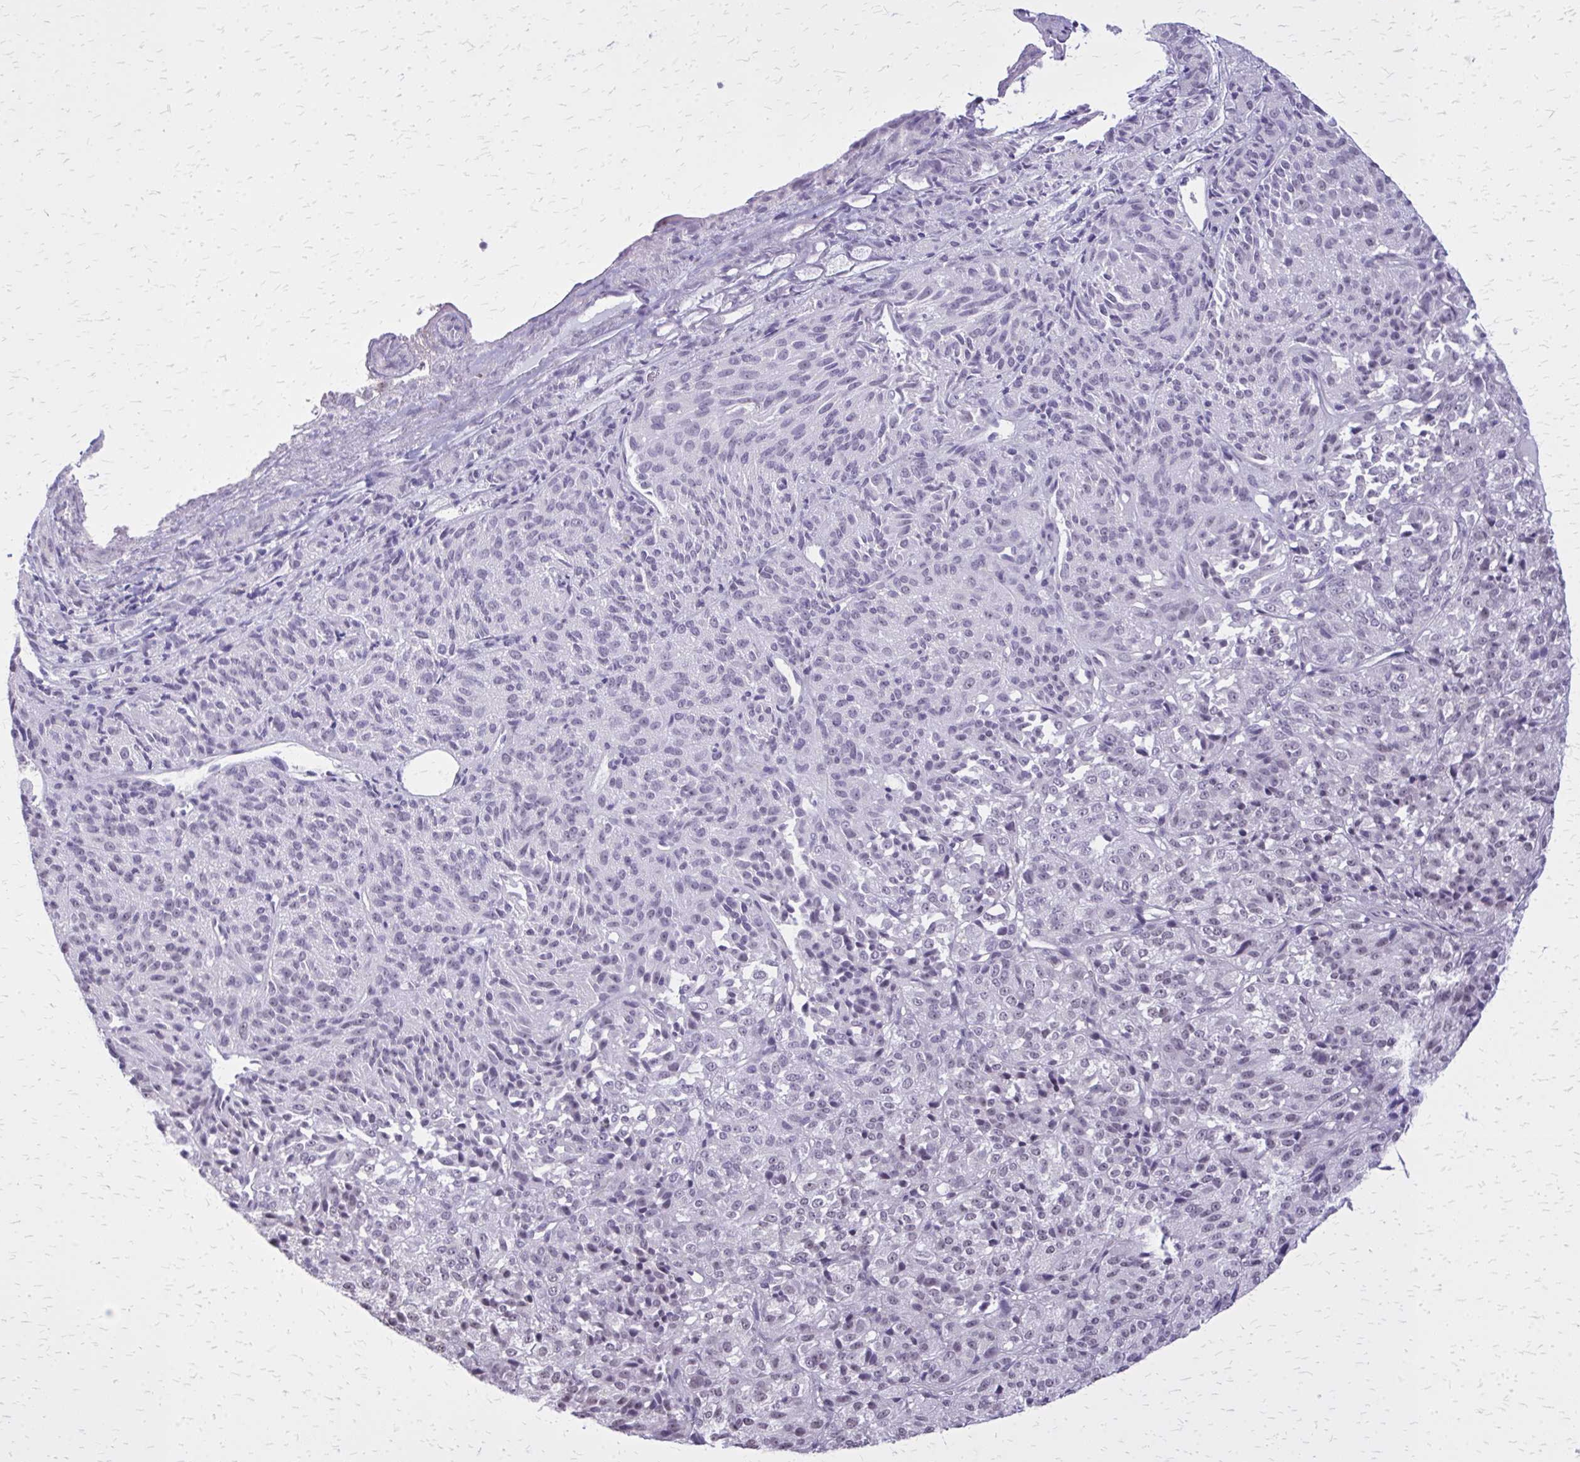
{"staining": {"intensity": "negative", "quantity": "none", "location": "none"}, "tissue": "melanoma", "cell_type": "Tumor cells", "image_type": "cancer", "snomed": [{"axis": "morphology", "description": "Malignant melanoma, Metastatic site"}, {"axis": "topography", "description": "Brain"}], "caption": "There is no significant staining in tumor cells of melanoma.", "gene": "PLCB1", "patient": {"sex": "female", "age": 56}}